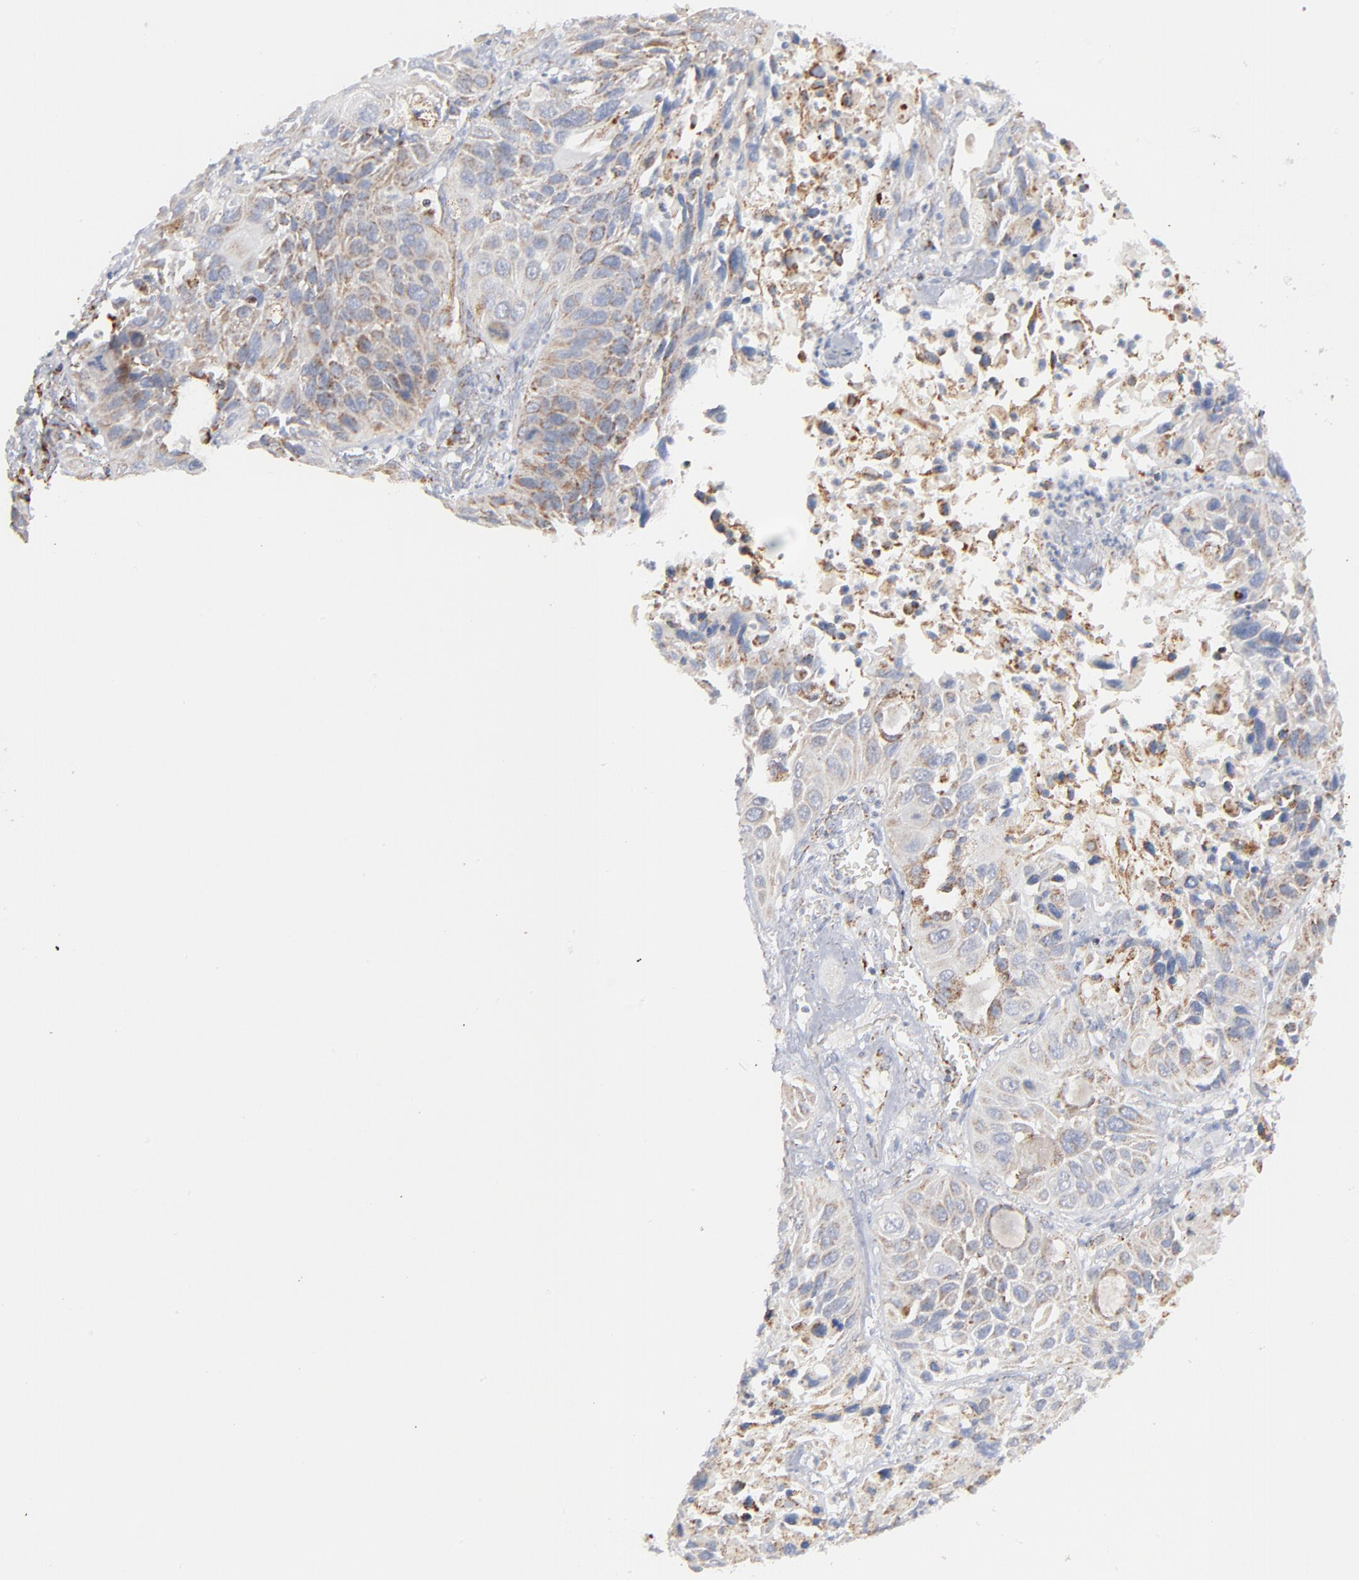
{"staining": {"intensity": "weak", "quantity": ">75%", "location": "cytoplasmic/membranous"}, "tissue": "lung cancer", "cell_type": "Tumor cells", "image_type": "cancer", "snomed": [{"axis": "morphology", "description": "Squamous cell carcinoma, NOS"}, {"axis": "topography", "description": "Lung"}], "caption": "An IHC histopathology image of neoplastic tissue is shown. Protein staining in brown highlights weak cytoplasmic/membranous positivity in lung cancer within tumor cells.", "gene": "ASB3", "patient": {"sex": "female", "age": 76}}